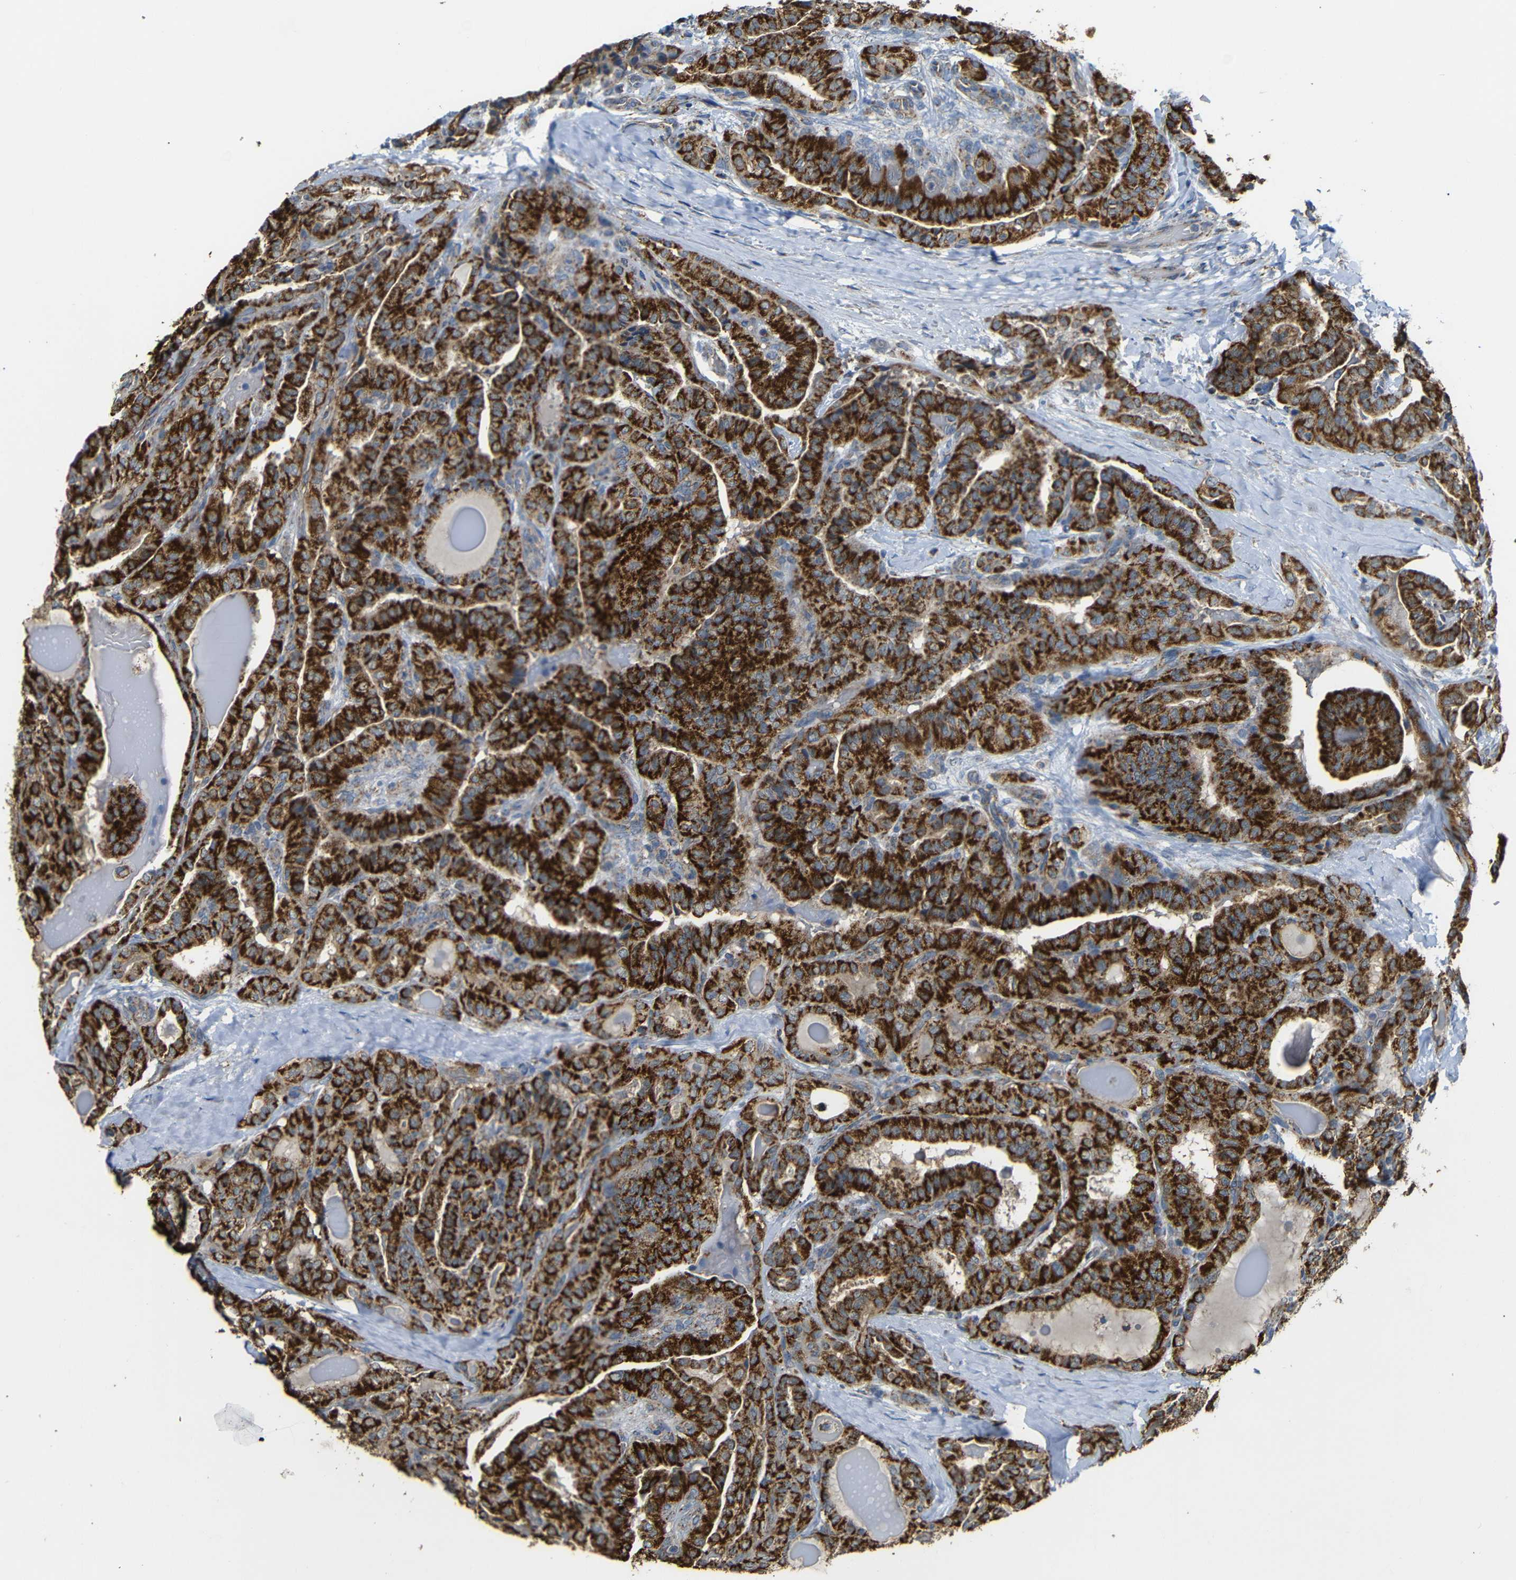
{"staining": {"intensity": "strong", "quantity": ">75%", "location": "cytoplasmic/membranous"}, "tissue": "thyroid cancer", "cell_type": "Tumor cells", "image_type": "cancer", "snomed": [{"axis": "morphology", "description": "Papillary adenocarcinoma, NOS"}, {"axis": "topography", "description": "Thyroid gland"}], "caption": "Immunohistochemistry (IHC) image of thyroid cancer stained for a protein (brown), which exhibits high levels of strong cytoplasmic/membranous expression in about >75% of tumor cells.", "gene": "NR3C2", "patient": {"sex": "male", "age": 77}}